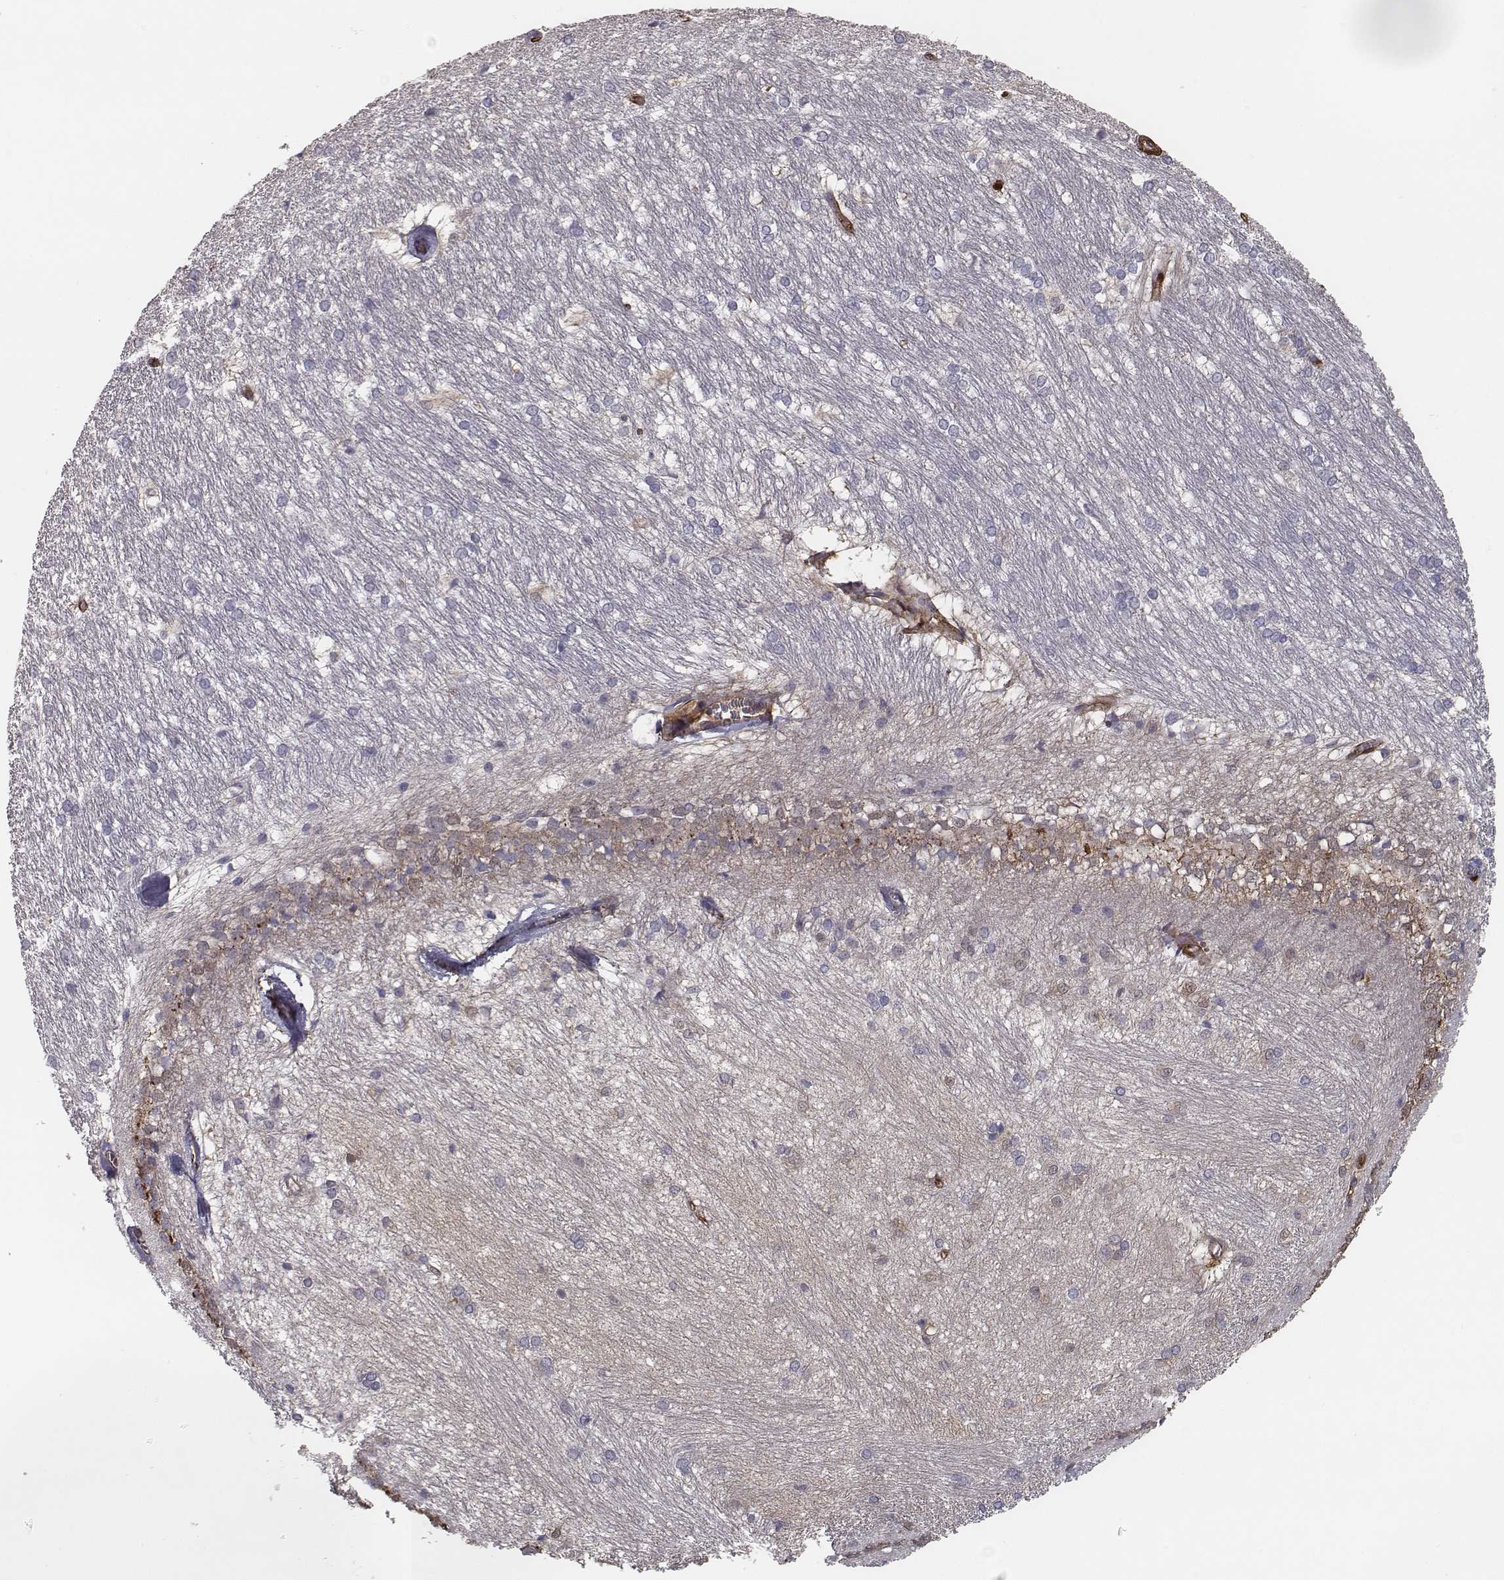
{"staining": {"intensity": "negative", "quantity": "none", "location": "none"}, "tissue": "hippocampus", "cell_type": "Glial cells", "image_type": "normal", "snomed": [{"axis": "morphology", "description": "Normal tissue, NOS"}, {"axis": "topography", "description": "Cerebral cortex"}, {"axis": "topography", "description": "Hippocampus"}], "caption": "Immunohistochemistry (IHC) micrograph of normal hippocampus stained for a protein (brown), which demonstrates no staining in glial cells.", "gene": "ISYNA1", "patient": {"sex": "female", "age": 19}}